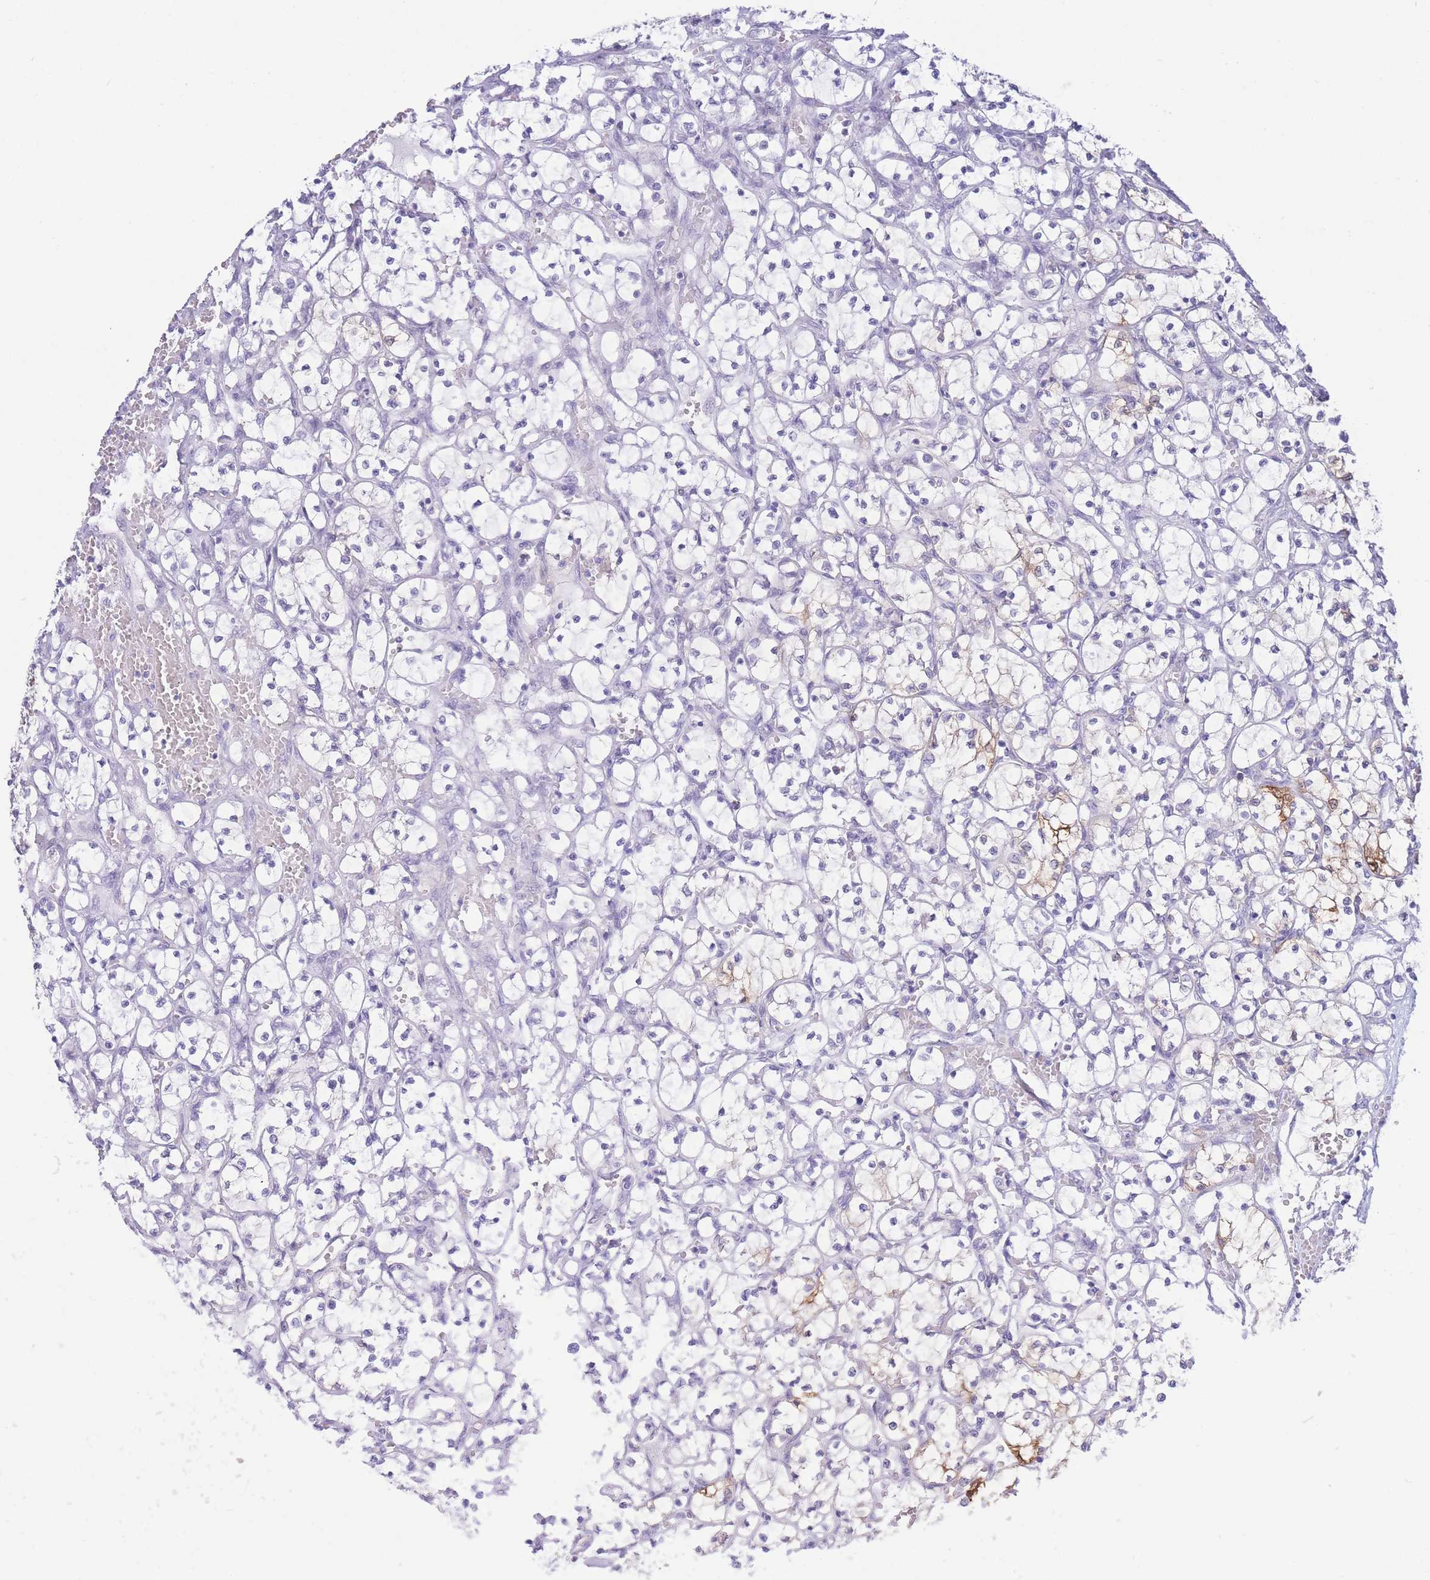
{"staining": {"intensity": "moderate", "quantity": "<25%", "location": "cytoplasmic/membranous"}, "tissue": "renal cancer", "cell_type": "Tumor cells", "image_type": "cancer", "snomed": [{"axis": "morphology", "description": "Adenocarcinoma, NOS"}, {"axis": "topography", "description": "Kidney"}], "caption": "Immunohistochemical staining of human renal adenocarcinoma displays low levels of moderate cytoplasmic/membranous expression in about <25% of tumor cells. The protein is shown in brown color, while the nuclei are stained blue.", "gene": "PKLR", "patient": {"sex": "female", "age": 69}}